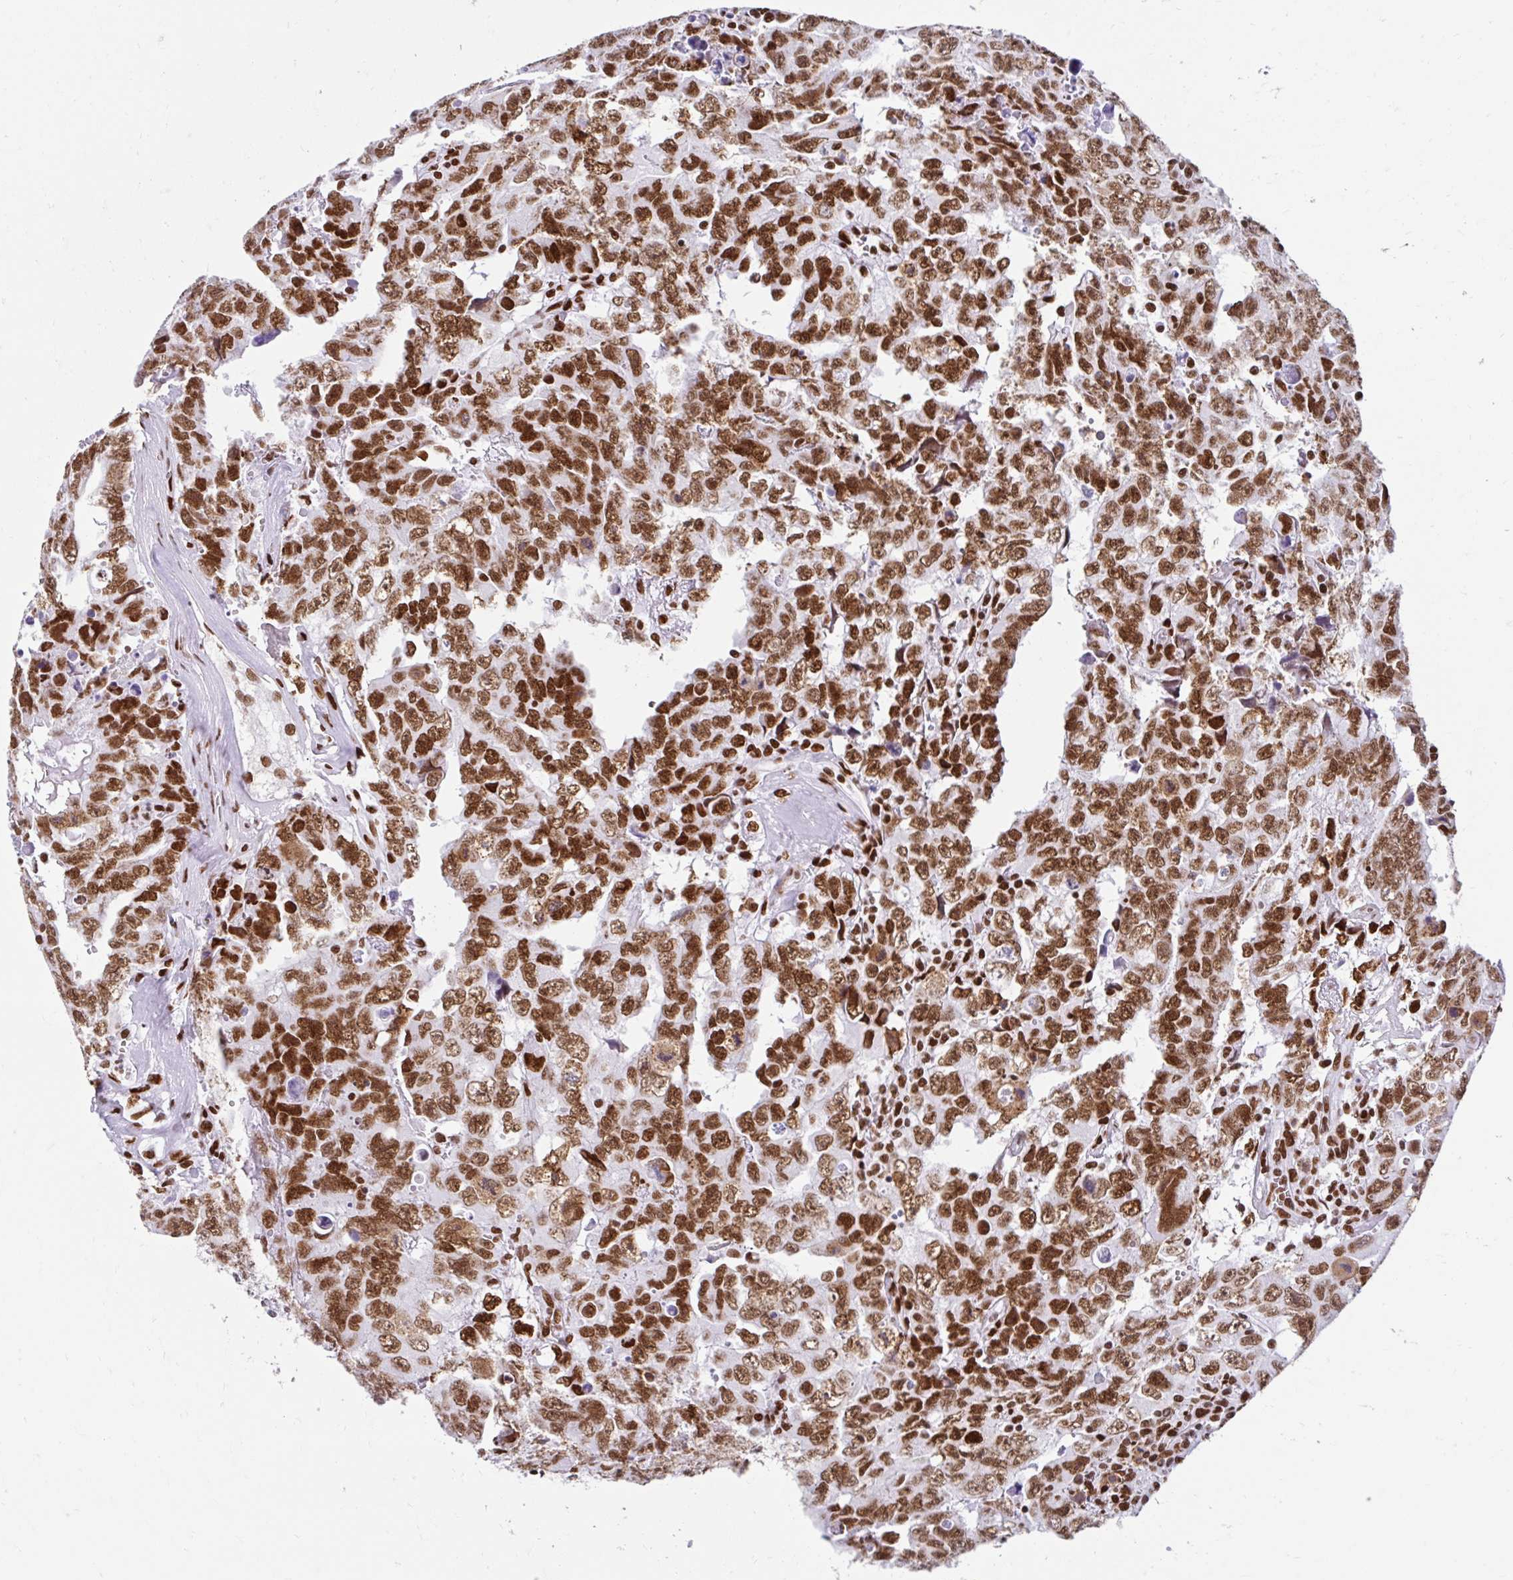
{"staining": {"intensity": "strong", "quantity": ">75%", "location": "nuclear"}, "tissue": "testis cancer", "cell_type": "Tumor cells", "image_type": "cancer", "snomed": [{"axis": "morphology", "description": "Carcinoma, Embryonal, NOS"}, {"axis": "topography", "description": "Testis"}], "caption": "Immunohistochemistry (IHC) of human embryonal carcinoma (testis) demonstrates high levels of strong nuclear expression in approximately >75% of tumor cells.", "gene": "KHDRBS1", "patient": {"sex": "male", "age": 24}}